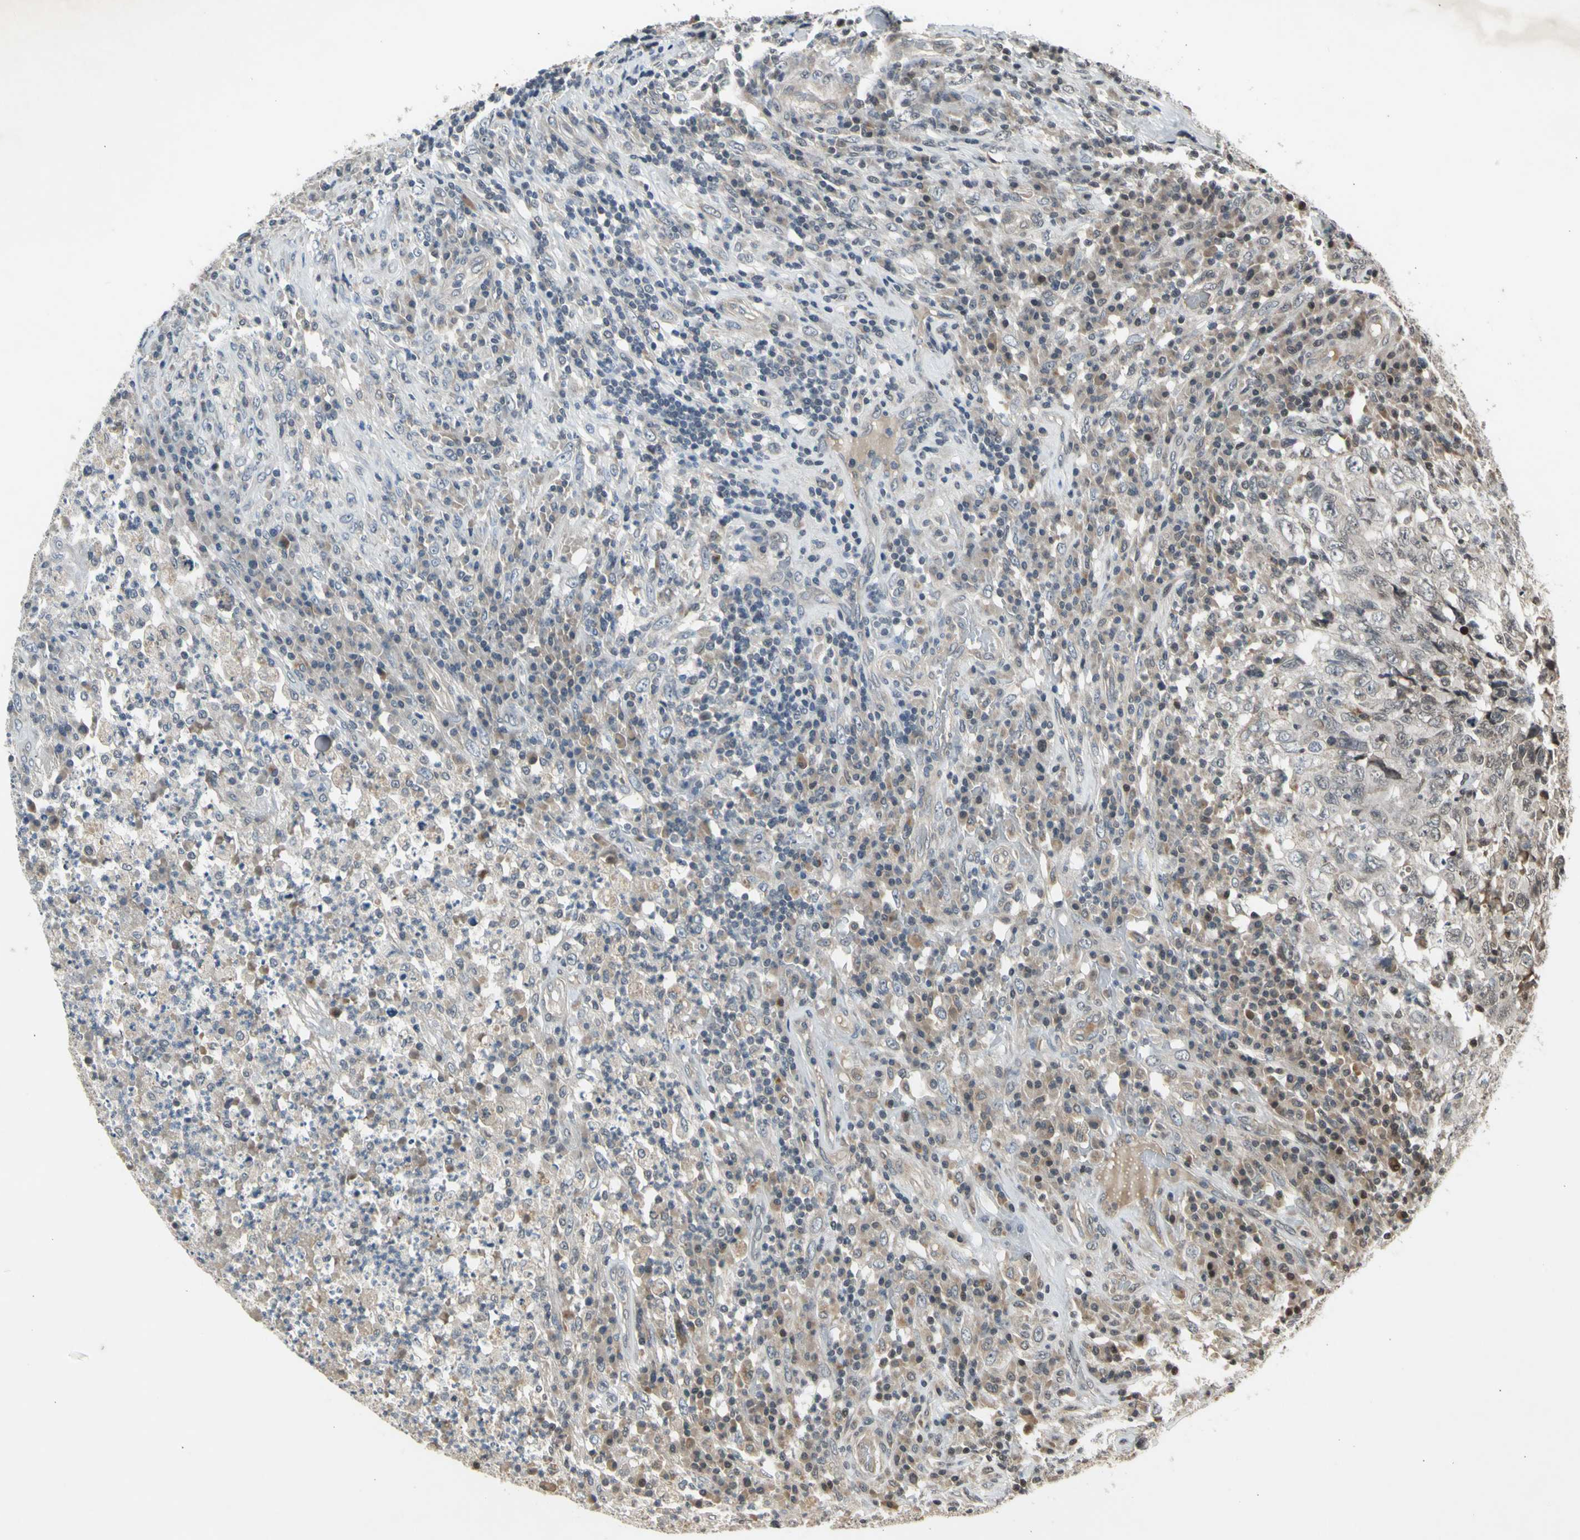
{"staining": {"intensity": "weak", "quantity": "<25%", "location": "cytoplasmic/membranous"}, "tissue": "testis cancer", "cell_type": "Tumor cells", "image_type": "cancer", "snomed": [{"axis": "morphology", "description": "Necrosis, NOS"}, {"axis": "morphology", "description": "Carcinoma, Embryonal, NOS"}, {"axis": "topography", "description": "Testis"}], "caption": "Human testis embryonal carcinoma stained for a protein using immunohistochemistry displays no expression in tumor cells.", "gene": "EFNB2", "patient": {"sex": "male", "age": 19}}